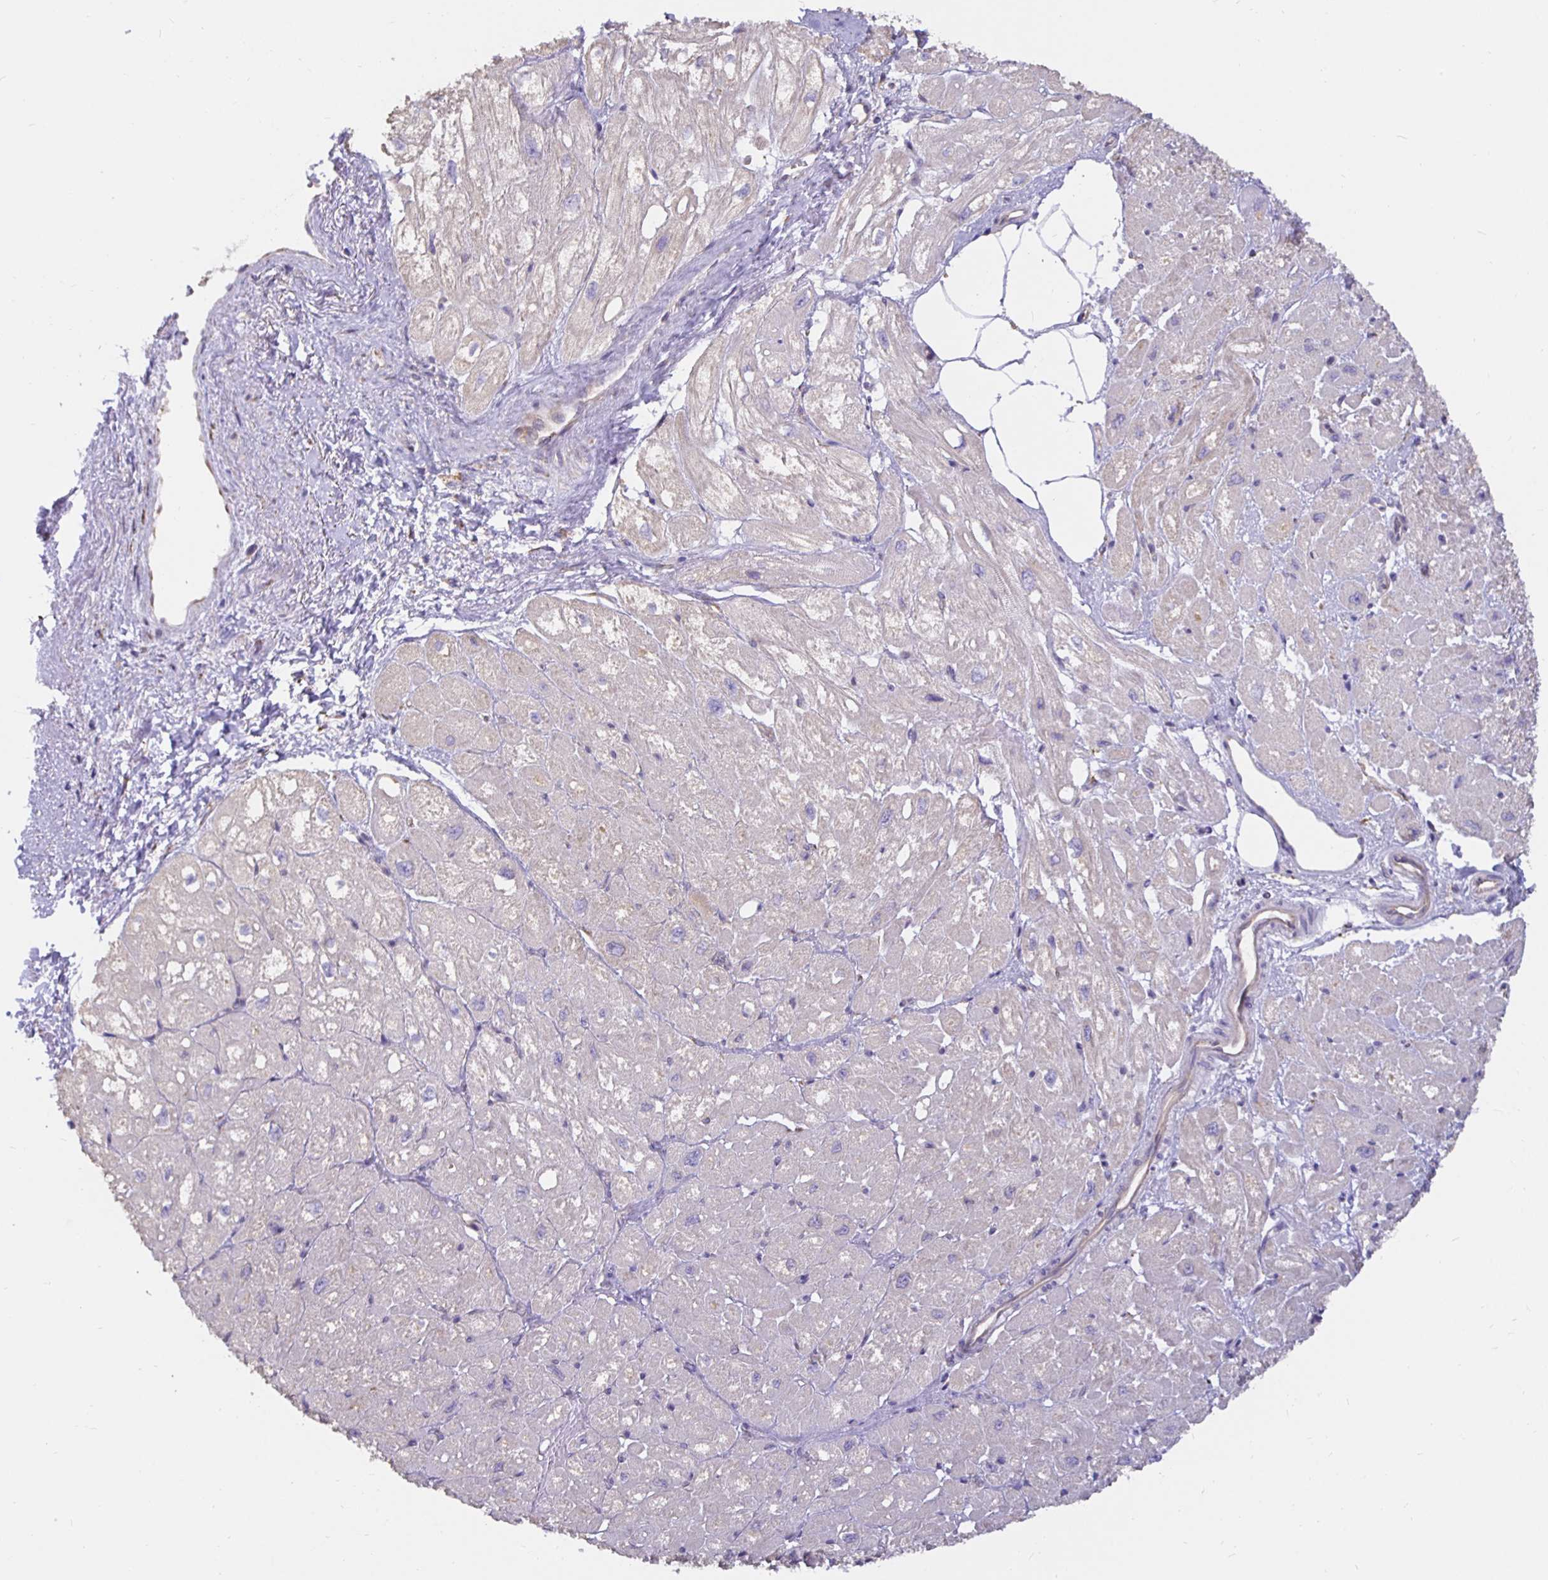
{"staining": {"intensity": "negative", "quantity": "none", "location": "none"}, "tissue": "heart muscle", "cell_type": "Cardiomyocytes", "image_type": "normal", "snomed": [{"axis": "morphology", "description": "Normal tissue, NOS"}, {"axis": "topography", "description": "Heart"}], "caption": "DAB immunohistochemical staining of benign human heart muscle displays no significant staining in cardiomyocytes.", "gene": "DNAI2", "patient": {"sex": "female", "age": 62}}